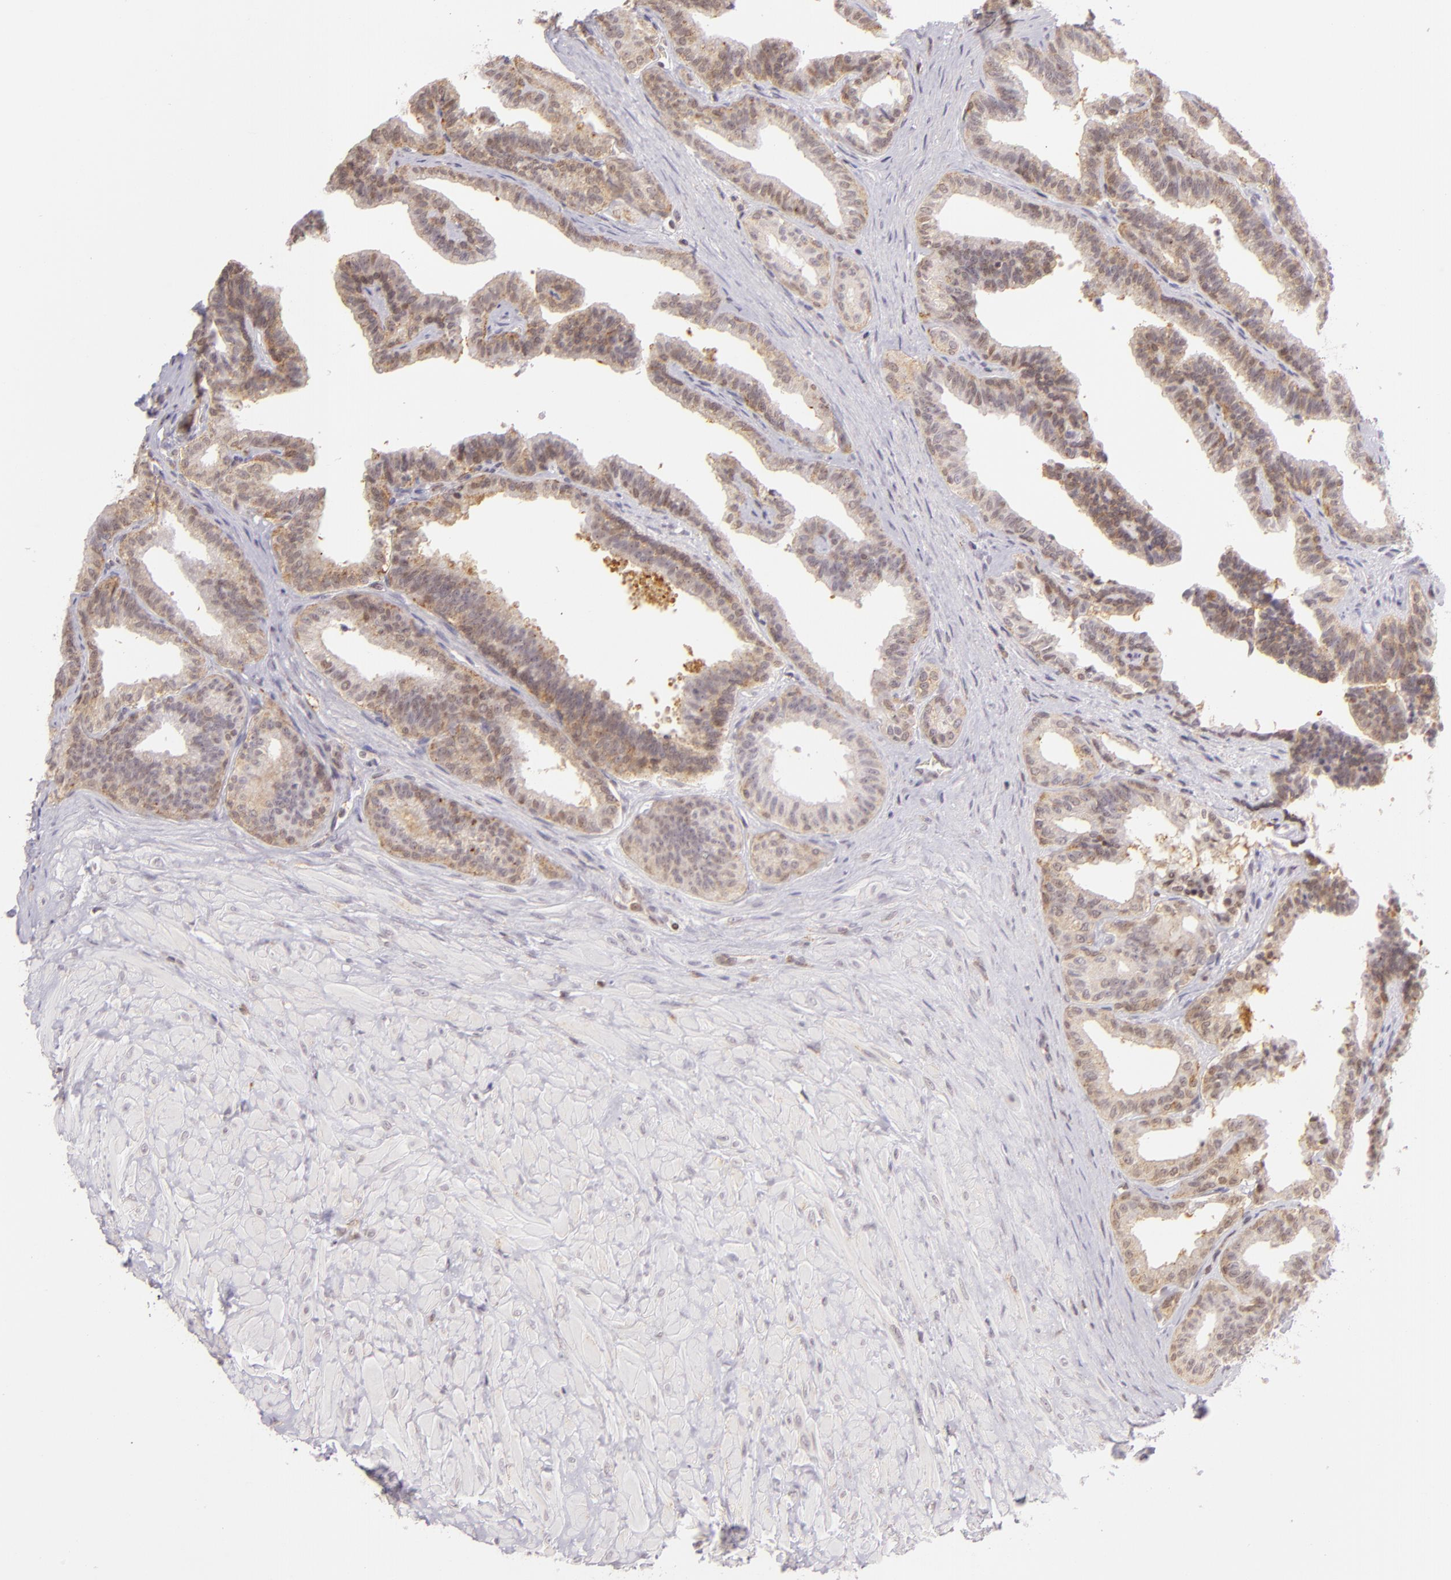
{"staining": {"intensity": "moderate", "quantity": ">75%", "location": "cytoplasmic/membranous"}, "tissue": "seminal vesicle", "cell_type": "Glandular cells", "image_type": "normal", "snomed": [{"axis": "morphology", "description": "Normal tissue, NOS"}, {"axis": "topography", "description": "Seminal veicle"}], "caption": "Protein positivity by immunohistochemistry (IHC) displays moderate cytoplasmic/membranous positivity in about >75% of glandular cells in normal seminal vesicle.", "gene": "ENSG00000290315", "patient": {"sex": "male", "age": 26}}